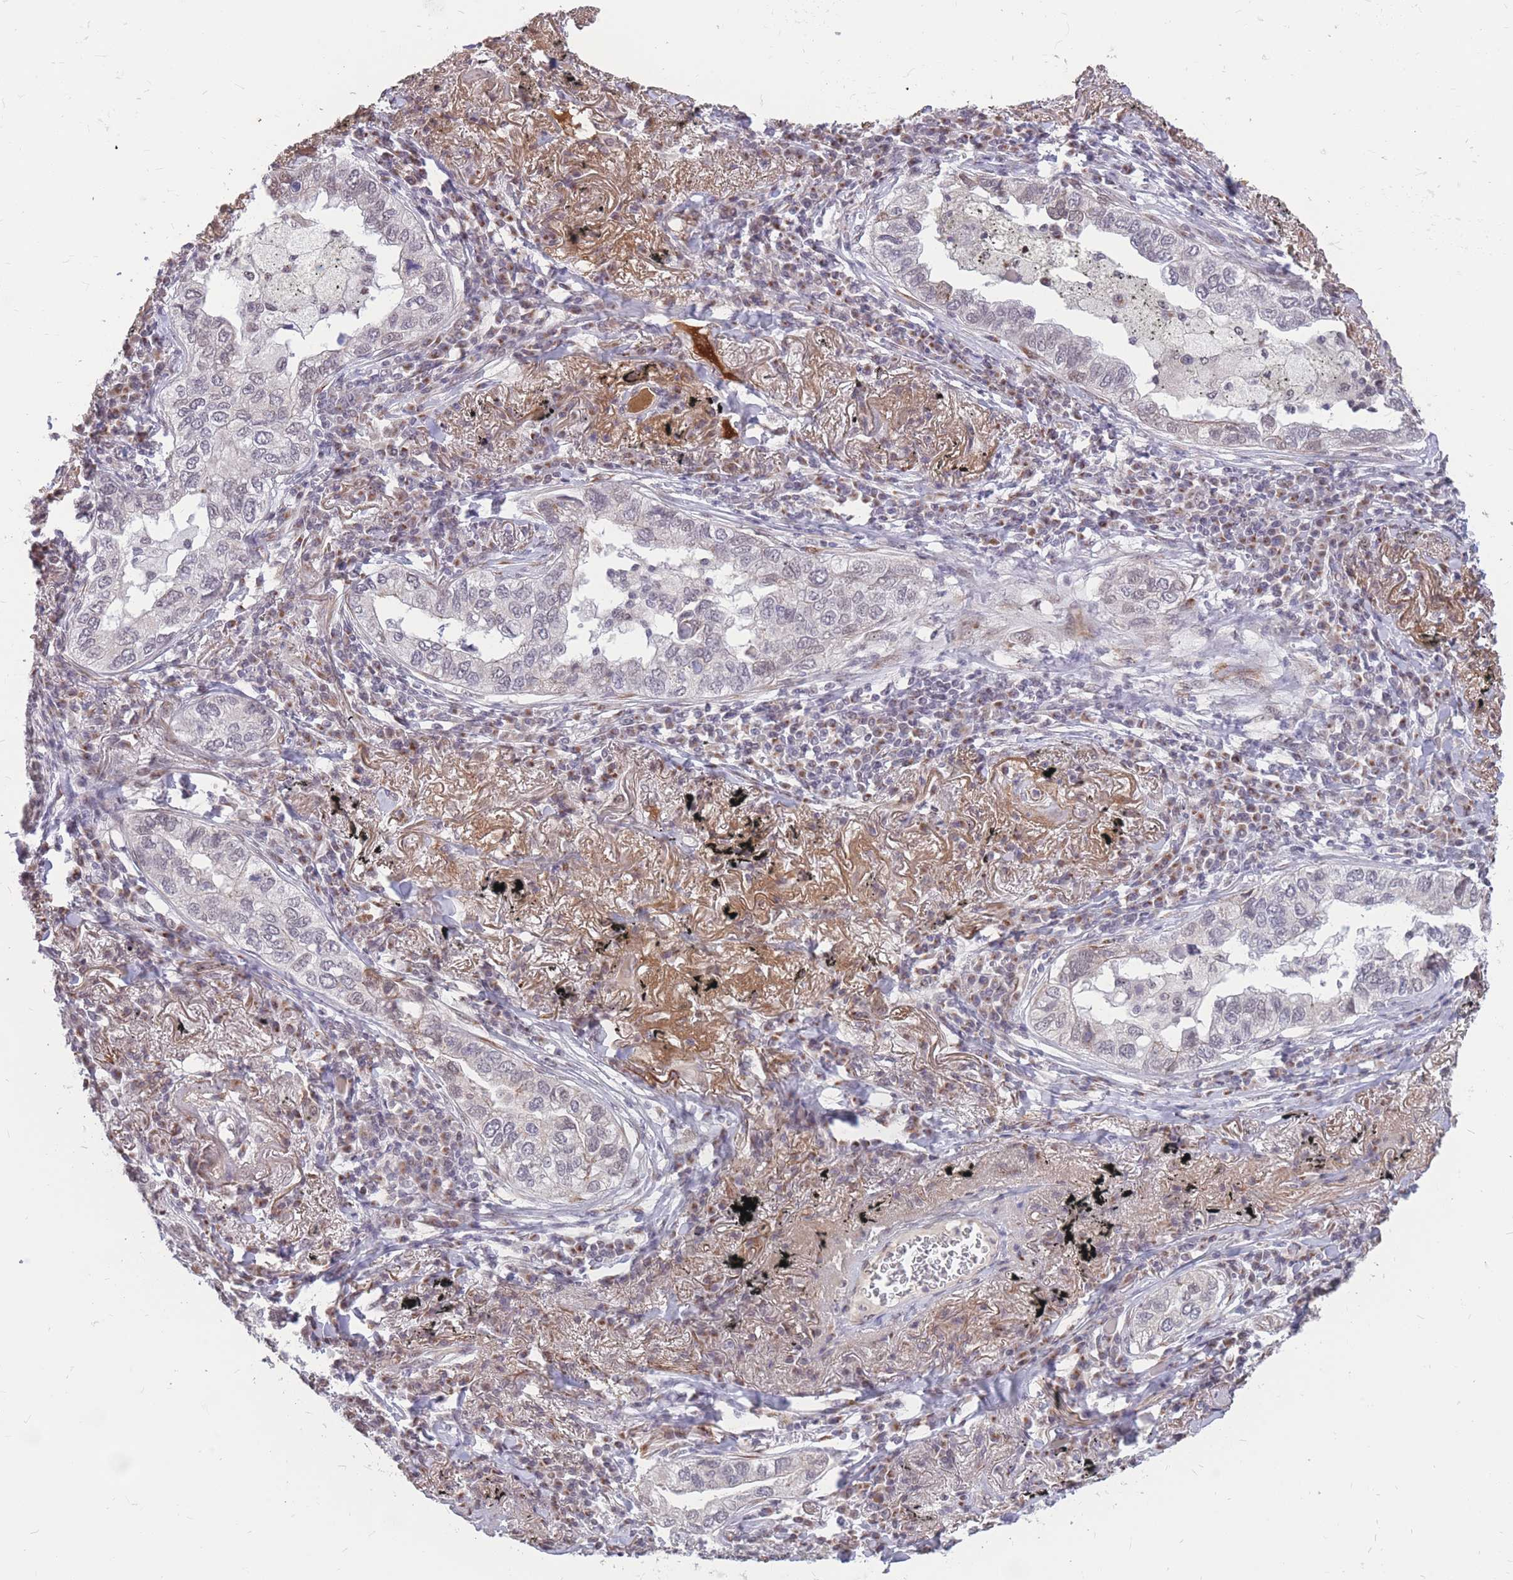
{"staining": {"intensity": "negative", "quantity": "none", "location": "none"}, "tissue": "lung cancer", "cell_type": "Tumor cells", "image_type": "cancer", "snomed": [{"axis": "morphology", "description": "Adenocarcinoma, NOS"}, {"axis": "topography", "description": "Lung"}], "caption": "A high-resolution photomicrograph shows IHC staining of lung cancer, which exhibits no significant expression in tumor cells. (DAB immunohistochemistry (IHC) visualized using brightfield microscopy, high magnification).", "gene": "ADD2", "patient": {"sex": "male", "age": 65}}